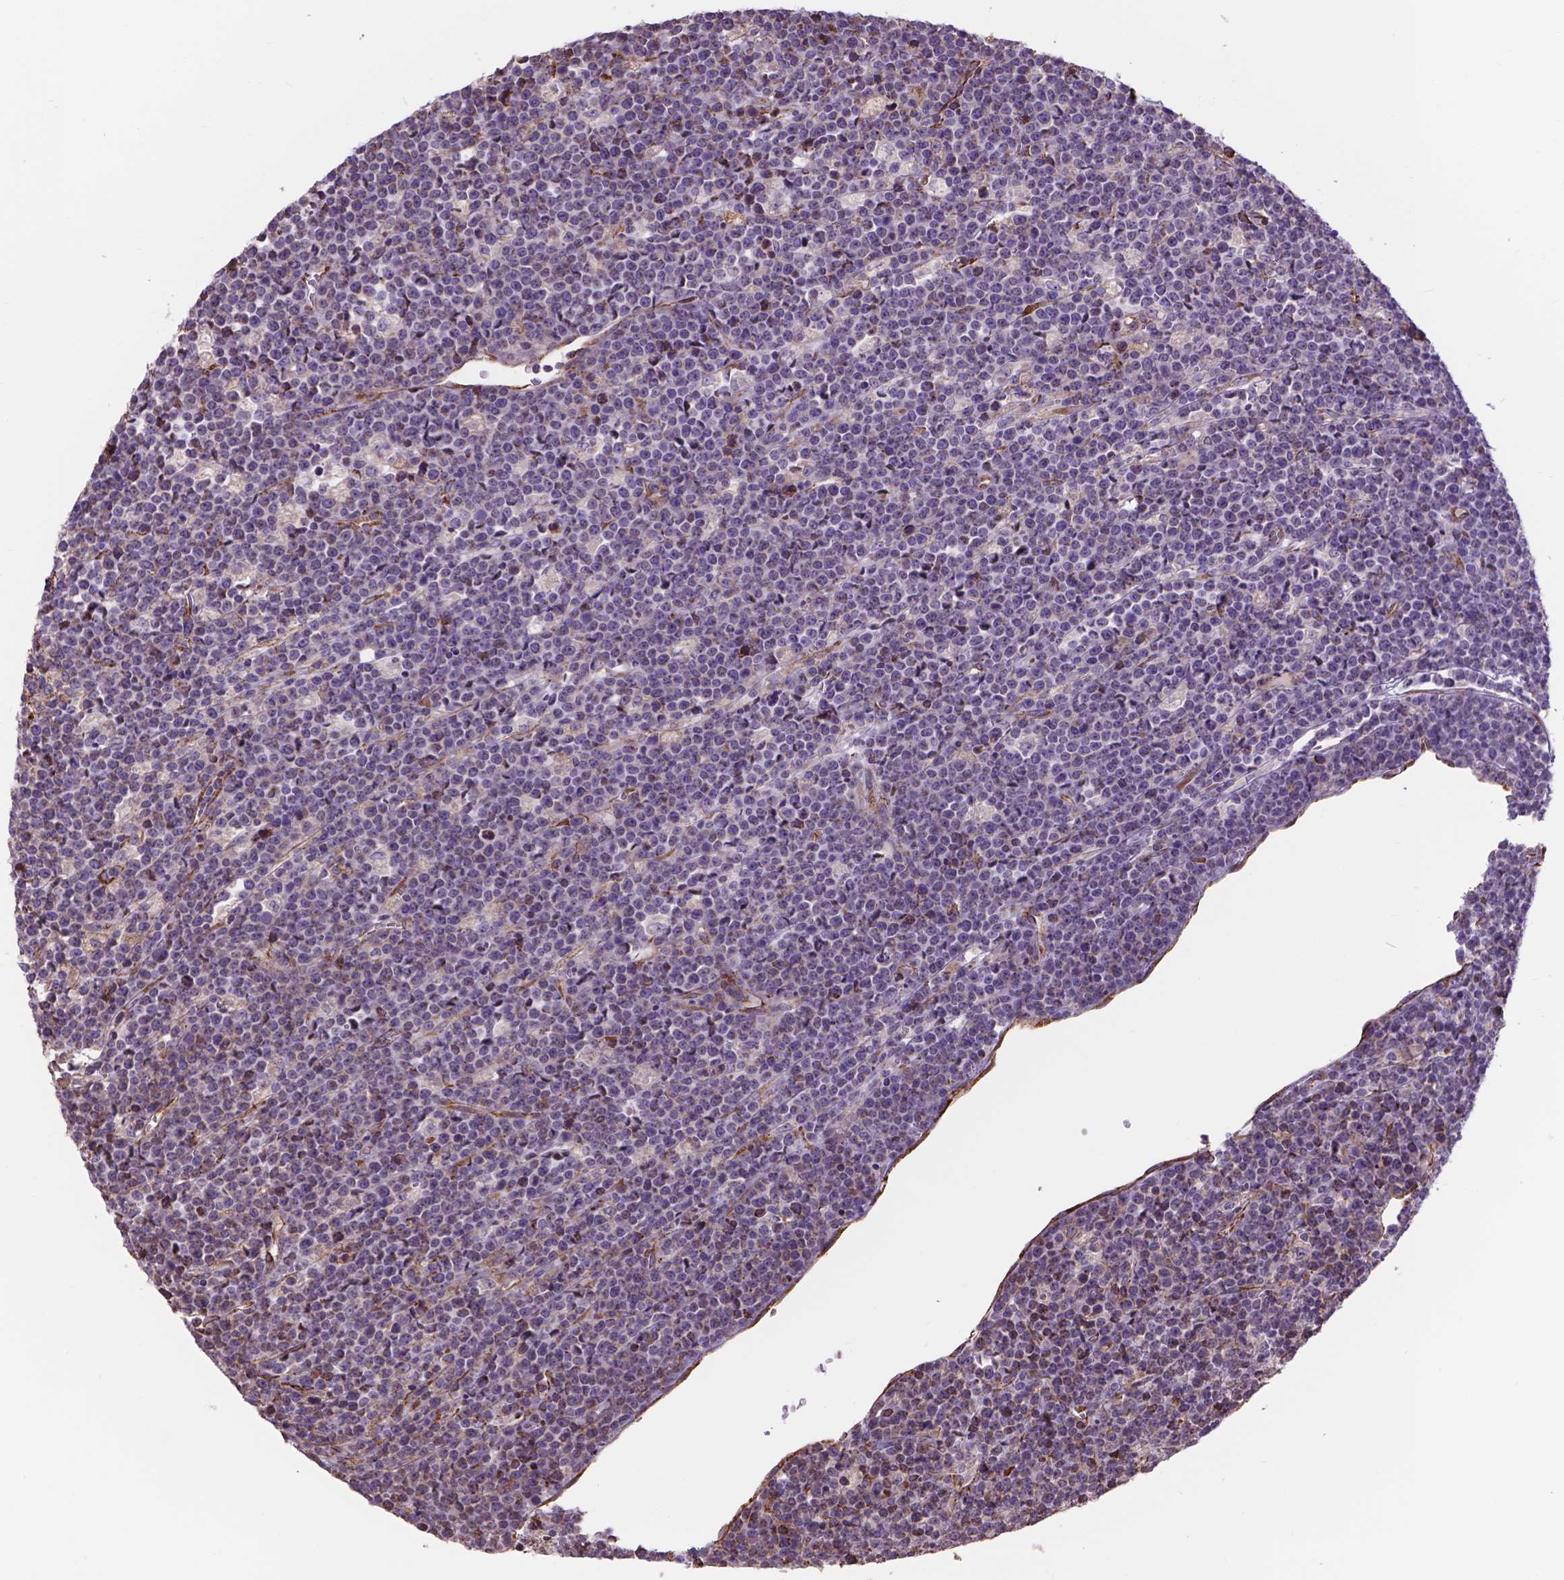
{"staining": {"intensity": "negative", "quantity": "none", "location": "none"}, "tissue": "lymphoma", "cell_type": "Tumor cells", "image_type": "cancer", "snomed": [{"axis": "morphology", "description": "Malignant lymphoma, non-Hodgkin's type, High grade"}, {"axis": "topography", "description": "Ovary"}], "caption": "The image displays no significant staining in tumor cells of malignant lymphoma, non-Hodgkin's type (high-grade). (Stains: DAB immunohistochemistry (IHC) with hematoxylin counter stain, Microscopy: brightfield microscopy at high magnification).", "gene": "IPO11", "patient": {"sex": "female", "age": 56}}